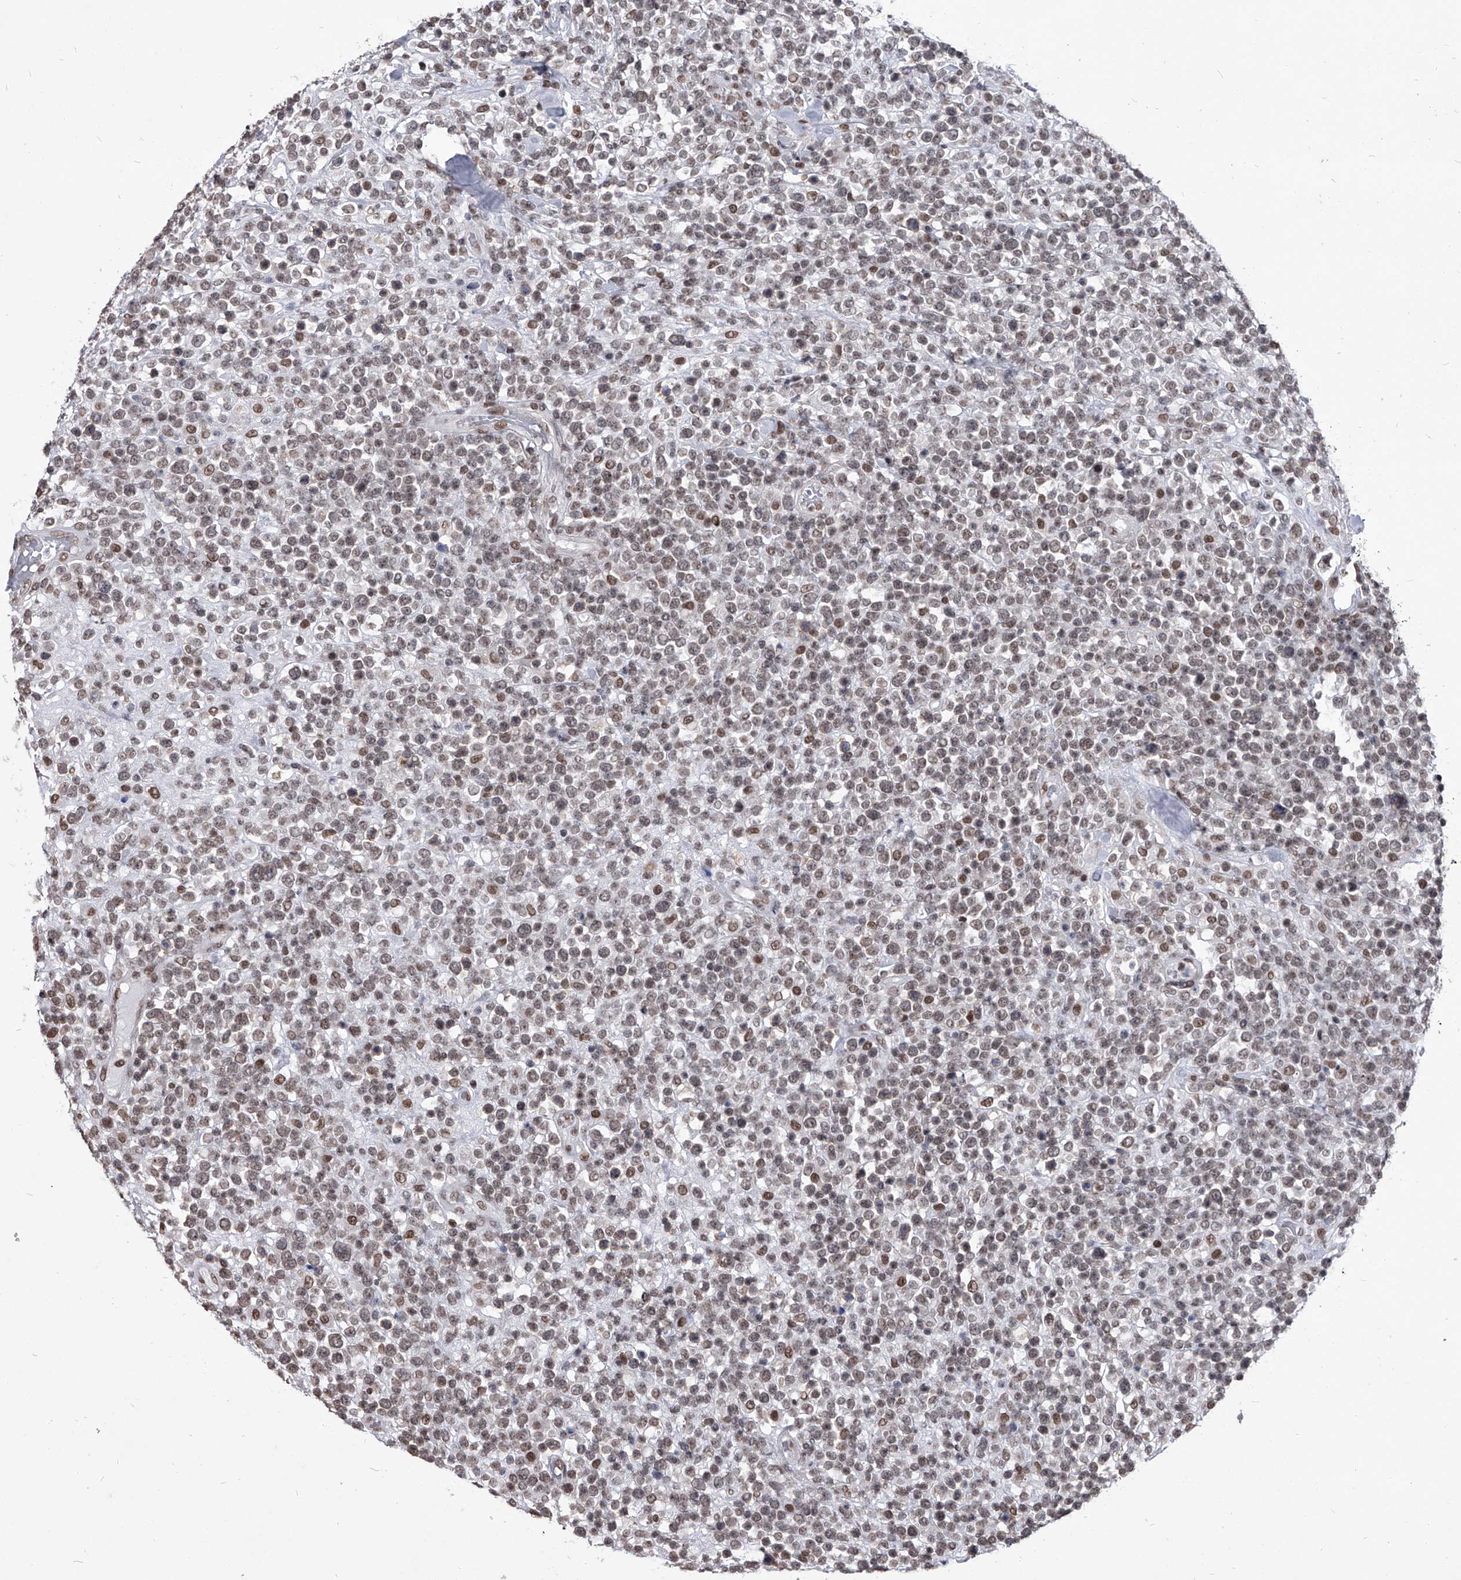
{"staining": {"intensity": "weak", "quantity": ">75%", "location": "nuclear"}, "tissue": "lymphoma", "cell_type": "Tumor cells", "image_type": "cancer", "snomed": [{"axis": "morphology", "description": "Malignant lymphoma, non-Hodgkin's type, High grade"}, {"axis": "topography", "description": "Colon"}], "caption": "An immunohistochemistry (IHC) histopathology image of tumor tissue is shown. Protein staining in brown labels weak nuclear positivity in lymphoma within tumor cells.", "gene": "PPIL4", "patient": {"sex": "female", "age": 53}}